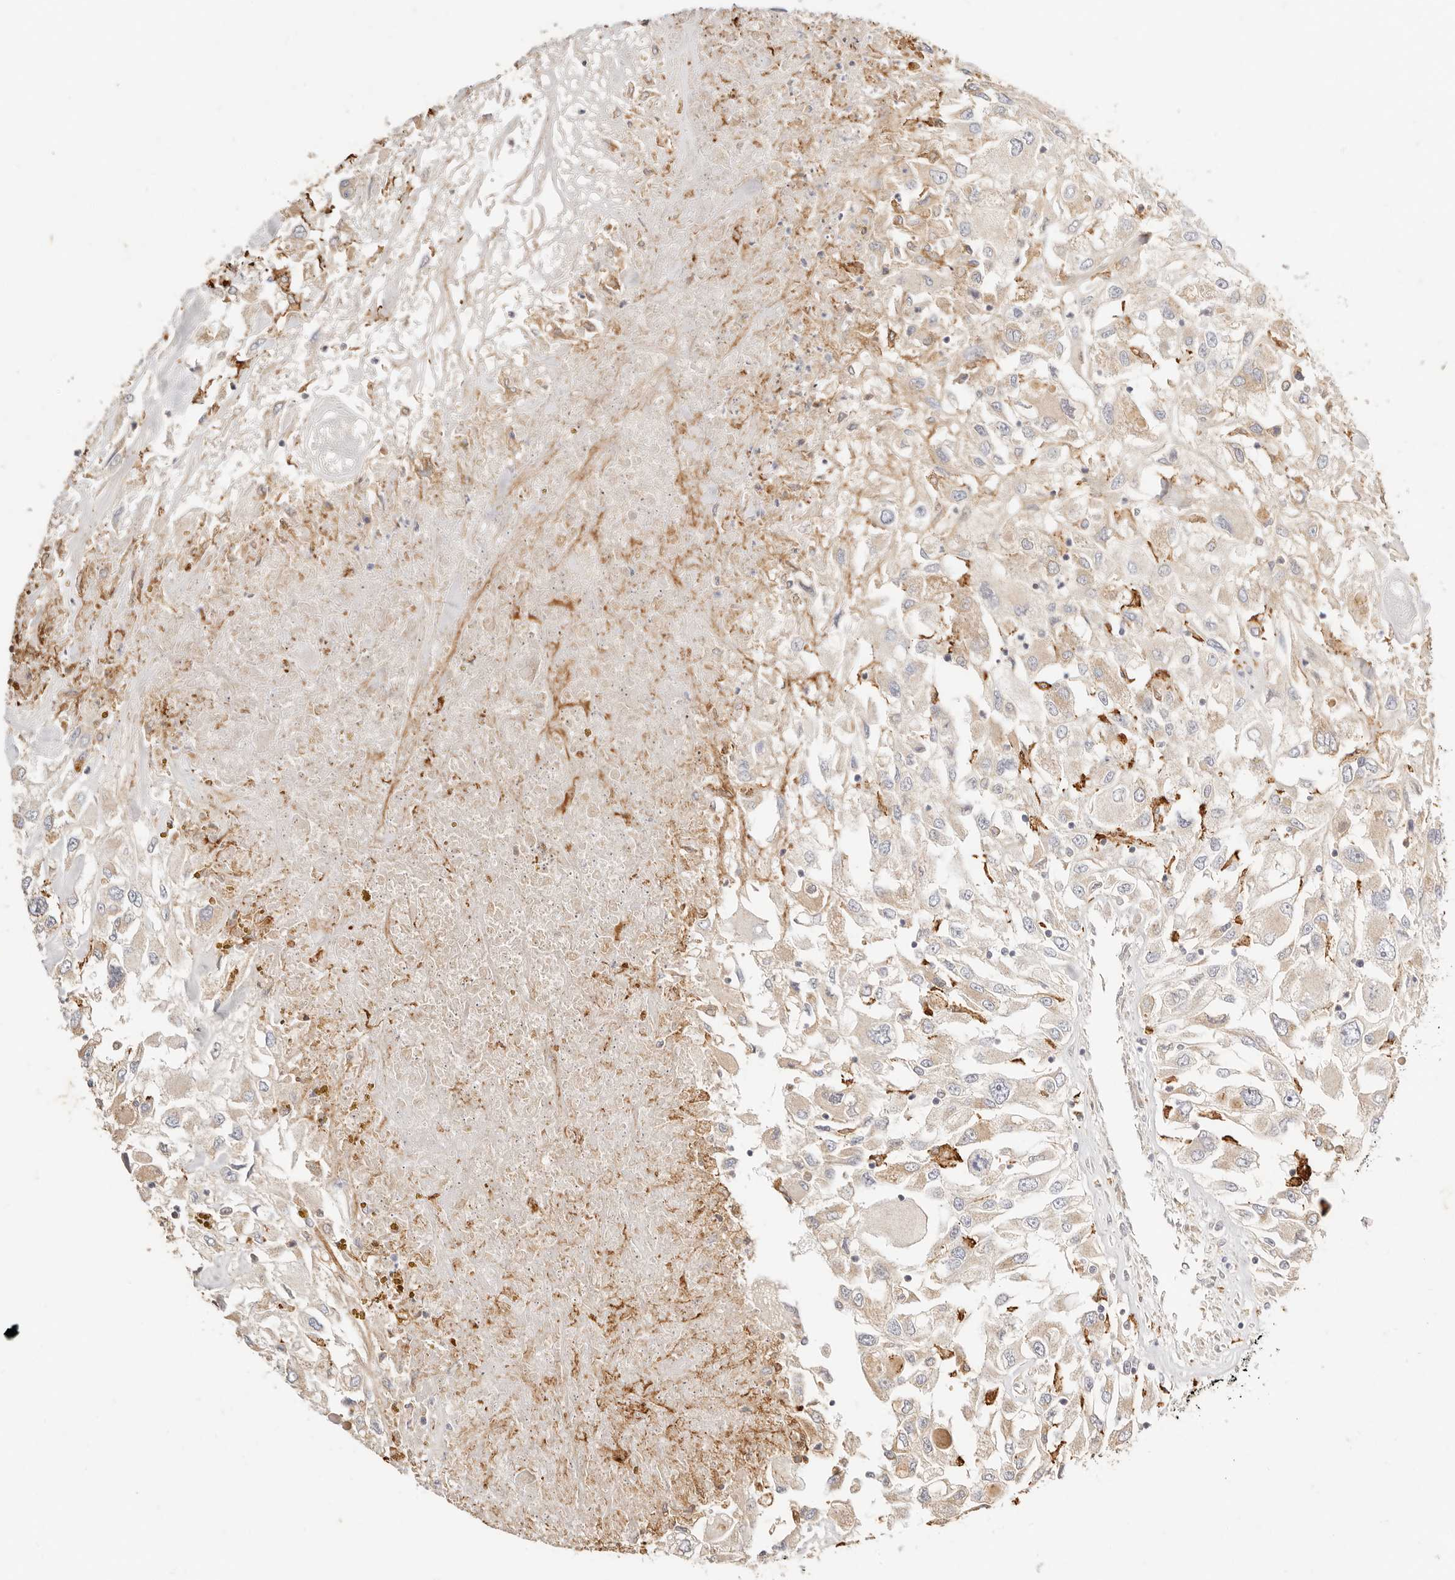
{"staining": {"intensity": "weak", "quantity": "25%-75%", "location": "cytoplasmic/membranous"}, "tissue": "renal cancer", "cell_type": "Tumor cells", "image_type": "cancer", "snomed": [{"axis": "morphology", "description": "Adenocarcinoma, NOS"}, {"axis": "topography", "description": "Kidney"}], "caption": "Immunohistochemical staining of renal cancer shows low levels of weak cytoplasmic/membranous positivity in approximately 25%-75% of tumor cells.", "gene": "HK2", "patient": {"sex": "female", "age": 52}}